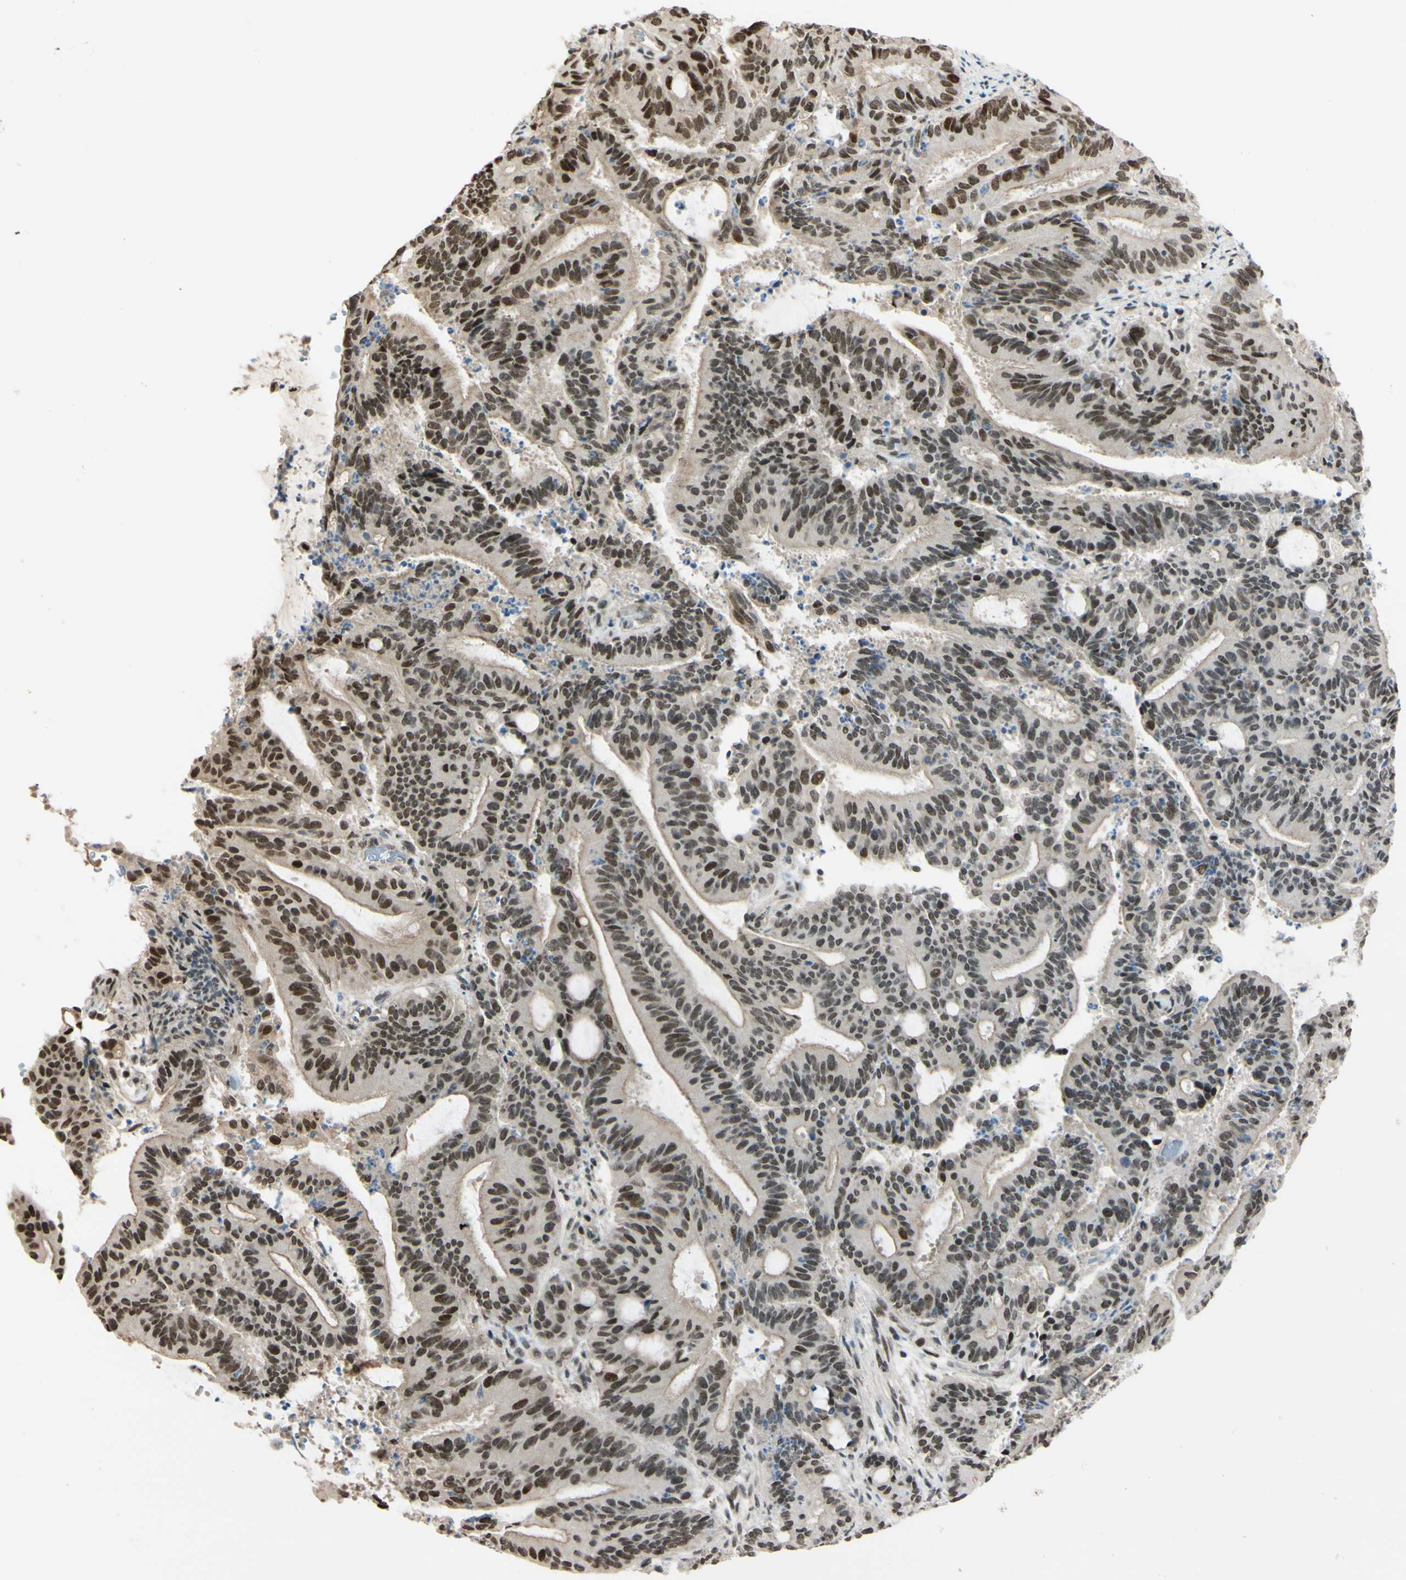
{"staining": {"intensity": "moderate", "quantity": ">75%", "location": "nuclear"}, "tissue": "liver cancer", "cell_type": "Tumor cells", "image_type": "cancer", "snomed": [{"axis": "morphology", "description": "Cholangiocarcinoma"}, {"axis": "topography", "description": "Liver"}], "caption": "Moderate nuclear expression for a protein is present in approximately >75% of tumor cells of liver cancer using IHC.", "gene": "SUFU", "patient": {"sex": "female", "age": 73}}